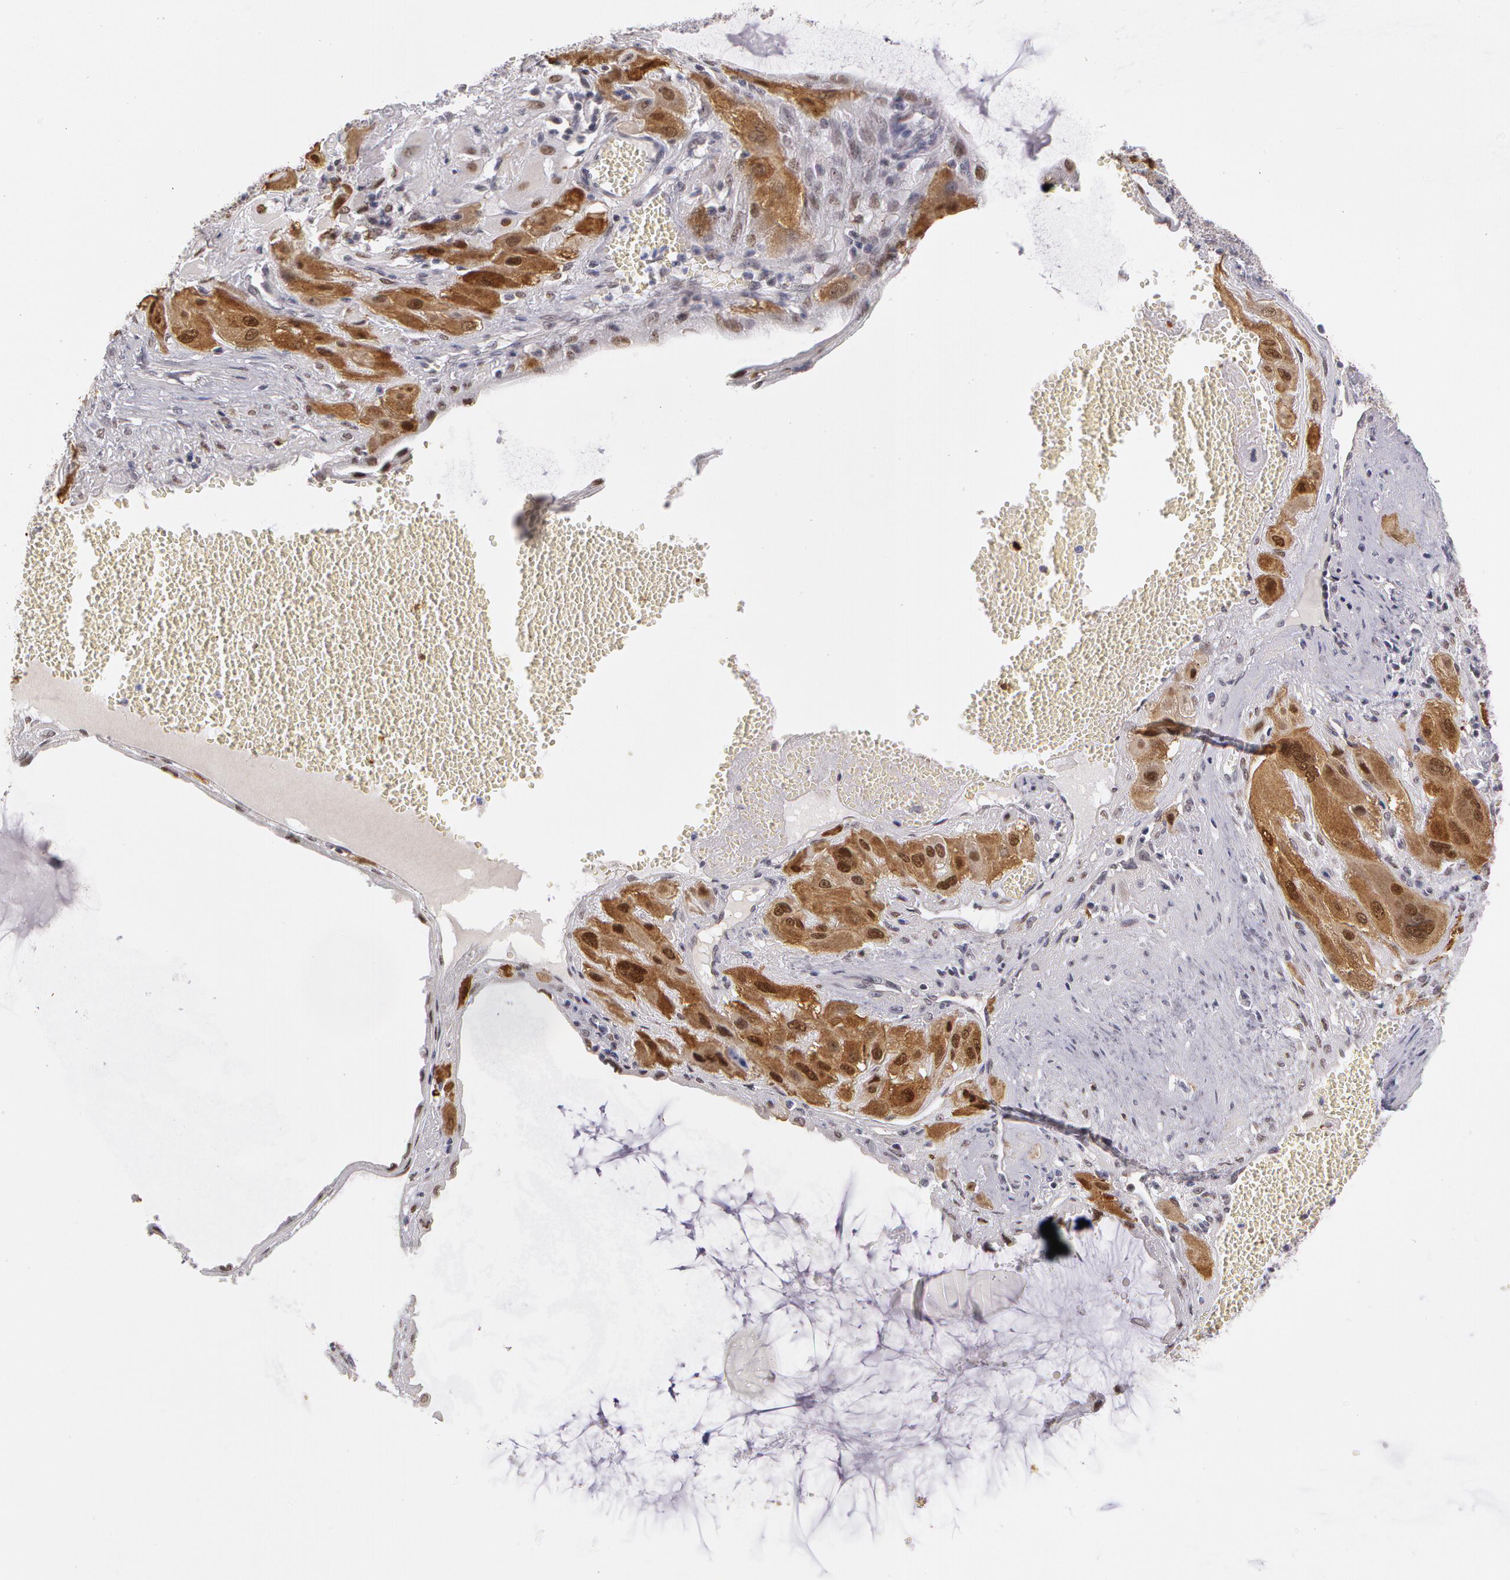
{"staining": {"intensity": "moderate", "quantity": "25%-75%", "location": "cytoplasmic/membranous,nuclear"}, "tissue": "cervical cancer", "cell_type": "Tumor cells", "image_type": "cancer", "snomed": [{"axis": "morphology", "description": "Squamous cell carcinoma, NOS"}, {"axis": "topography", "description": "Cervix"}], "caption": "Immunohistochemistry (IHC) photomicrograph of human cervical cancer stained for a protein (brown), which exhibits medium levels of moderate cytoplasmic/membranous and nuclear positivity in about 25%-75% of tumor cells.", "gene": "PRICKLE1", "patient": {"sex": "female", "age": 34}}